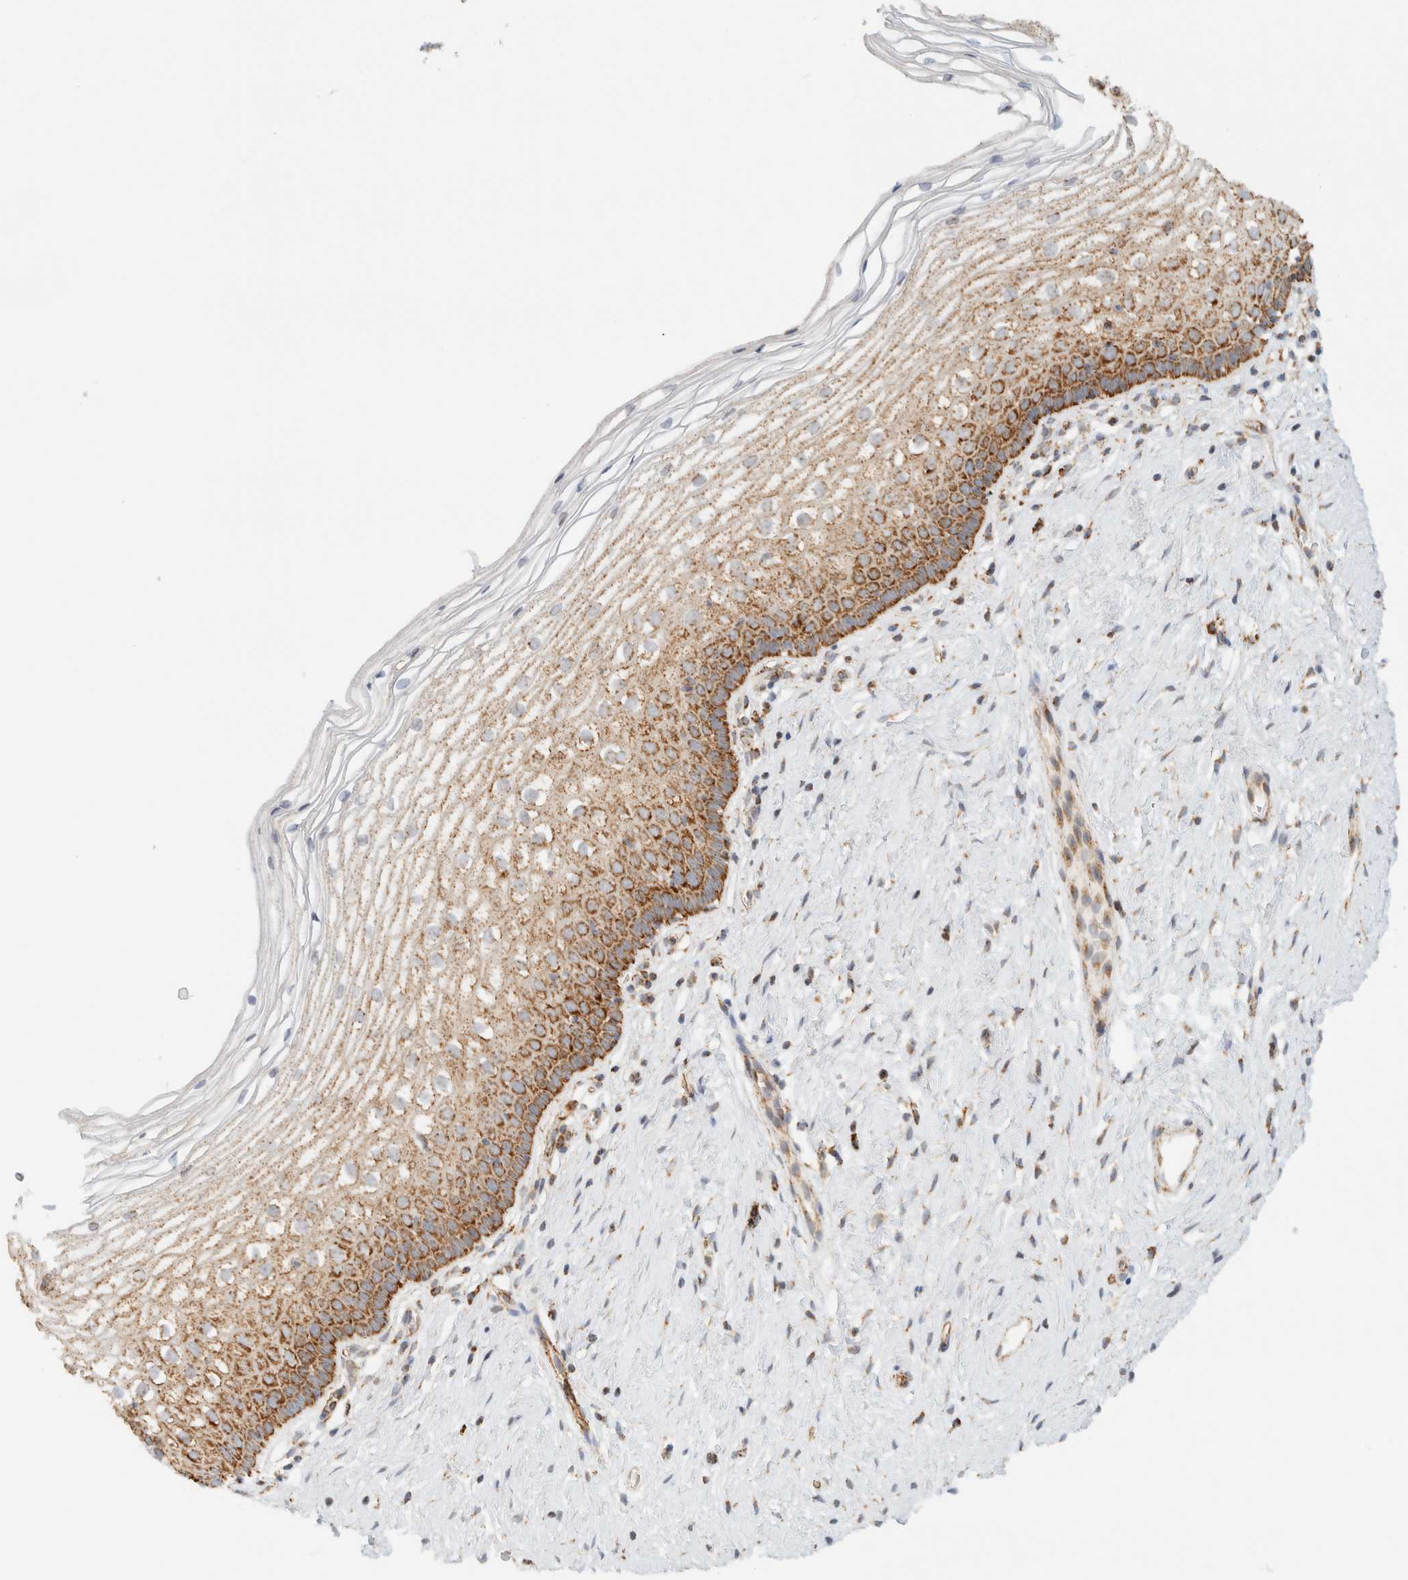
{"staining": {"intensity": "moderate", "quantity": ">75%", "location": "cytoplasmic/membranous"}, "tissue": "cervix", "cell_type": "Squamous epithelial cells", "image_type": "normal", "snomed": [{"axis": "morphology", "description": "Normal tissue, NOS"}, {"axis": "topography", "description": "Cervix"}], "caption": "About >75% of squamous epithelial cells in benign cervix show moderate cytoplasmic/membranous protein staining as visualized by brown immunohistochemical staining.", "gene": "KIFAP3", "patient": {"sex": "female", "age": 27}}